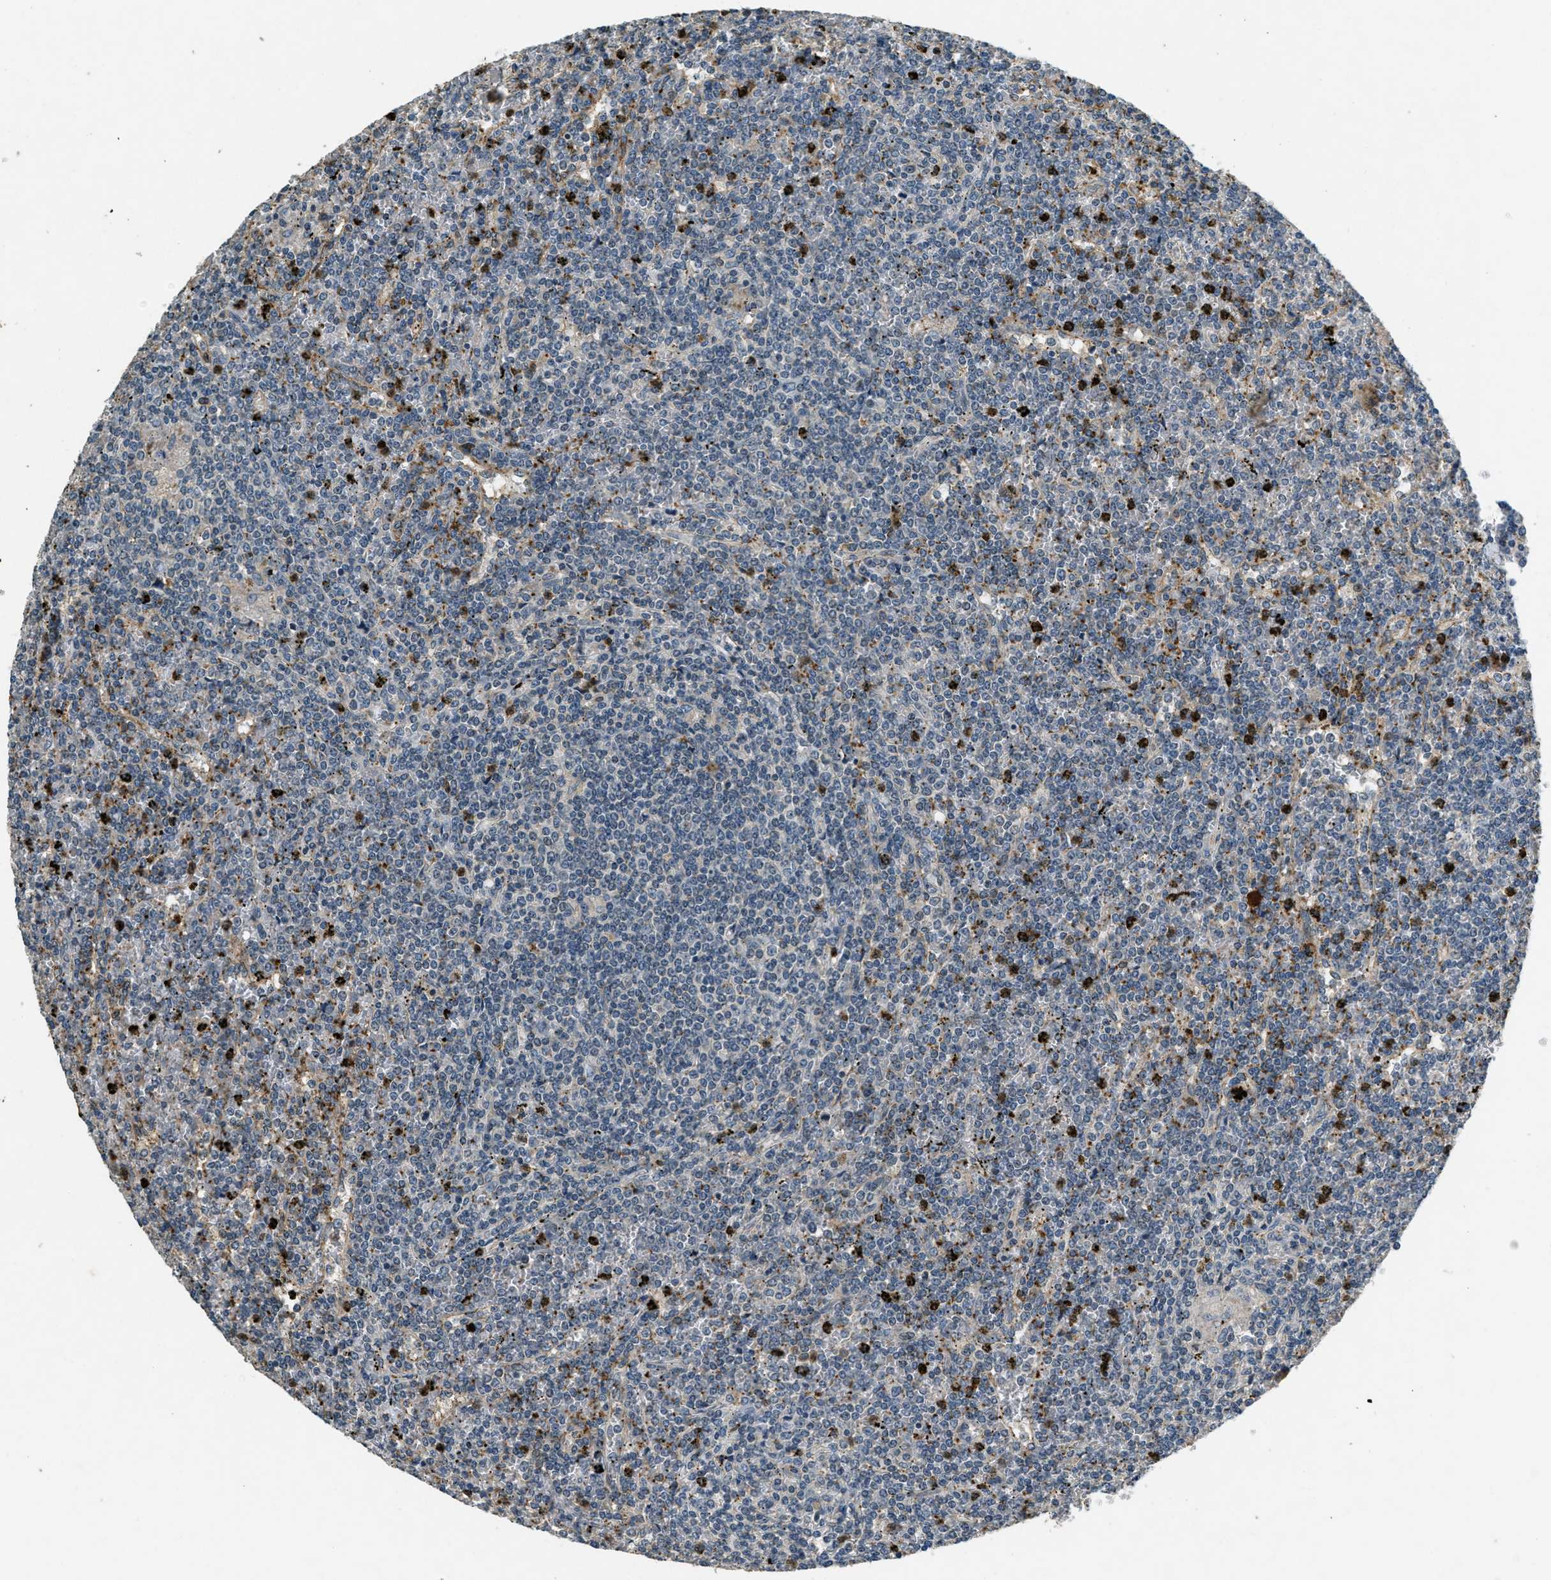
{"staining": {"intensity": "negative", "quantity": "none", "location": "none"}, "tissue": "lymphoma", "cell_type": "Tumor cells", "image_type": "cancer", "snomed": [{"axis": "morphology", "description": "Malignant lymphoma, non-Hodgkin's type, Low grade"}, {"axis": "topography", "description": "Spleen"}], "caption": "Human low-grade malignant lymphoma, non-Hodgkin's type stained for a protein using immunohistochemistry shows no positivity in tumor cells.", "gene": "RAB3D", "patient": {"sex": "female", "age": 19}}